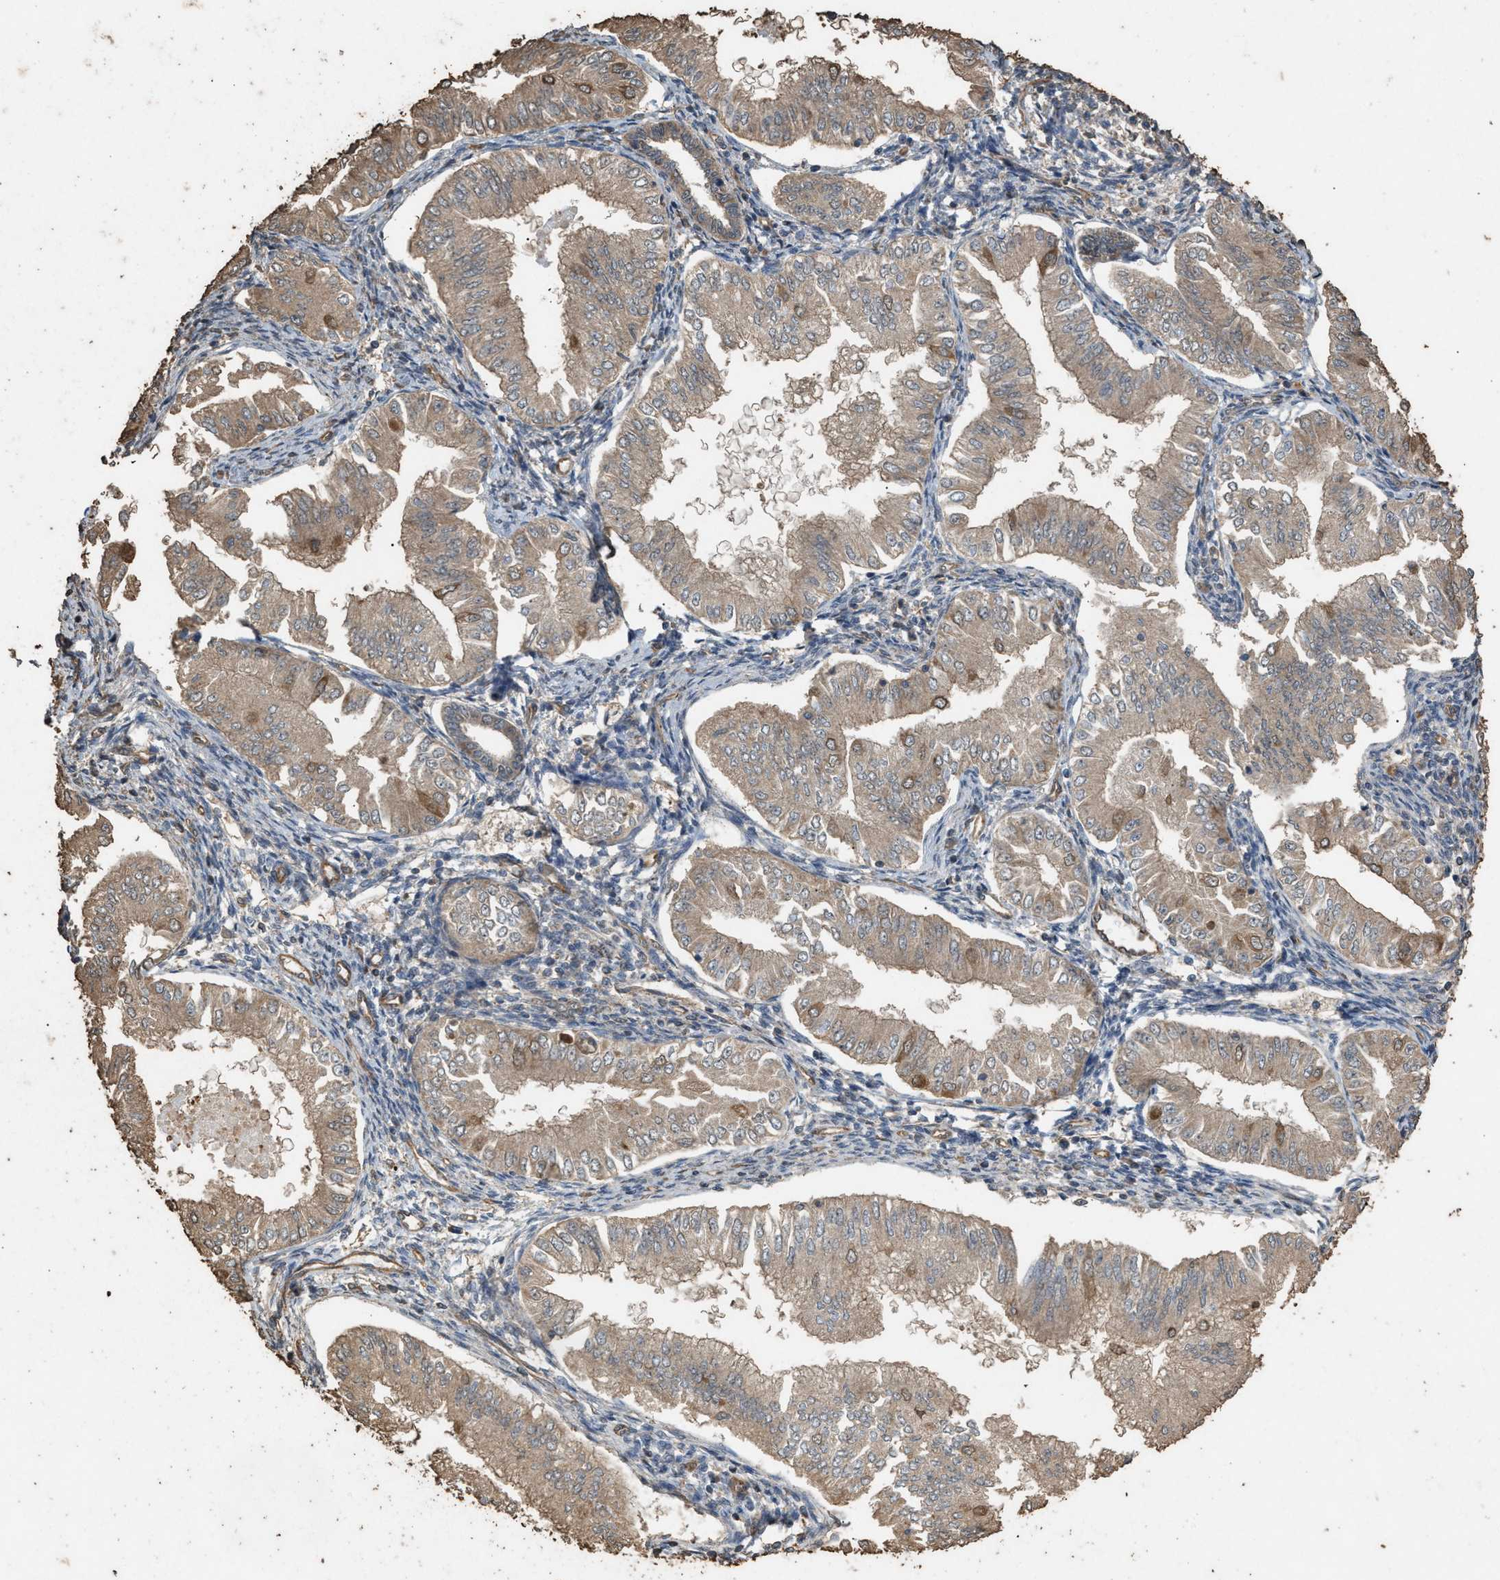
{"staining": {"intensity": "weak", "quantity": ">75%", "location": "cytoplasmic/membranous"}, "tissue": "endometrial cancer", "cell_type": "Tumor cells", "image_type": "cancer", "snomed": [{"axis": "morphology", "description": "Normal tissue, NOS"}, {"axis": "morphology", "description": "Adenocarcinoma, NOS"}, {"axis": "topography", "description": "Endometrium"}], "caption": "Immunohistochemical staining of adenocarcinoma (endometrial) demonstrates weak cytoplasmic/membranous protein positivity in about >75% of tumor cells.", "gene": "DCAF7", "patient": {"sex": "female", "age": 53}}